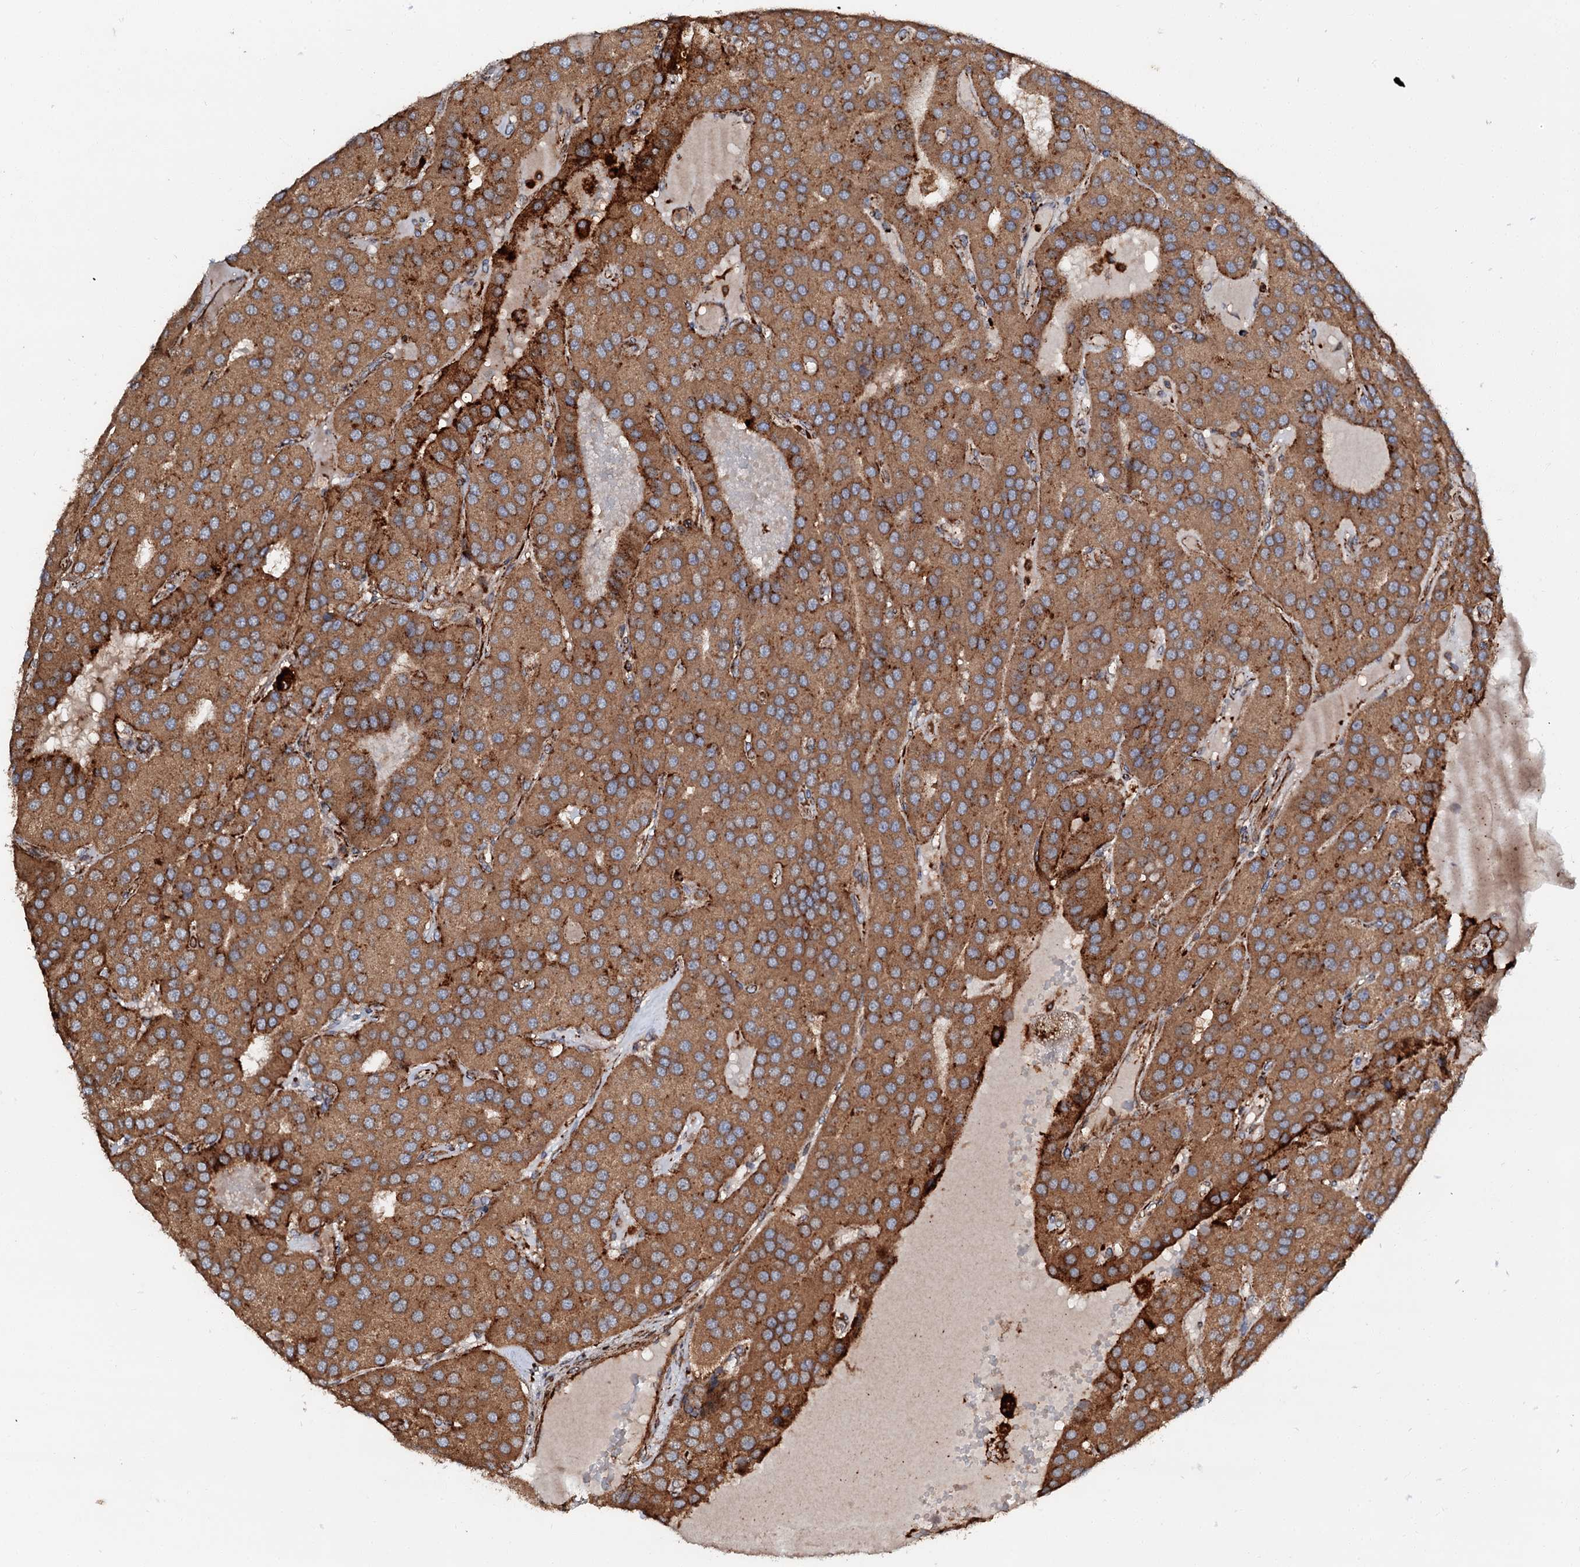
{"staining": {"intensity": "moderate", "quantity": ">75%", "location": "cytoplasmic/membranous"}, "tissue": "parathyroid gland", "cell_type": "Glandular cells", "image_type": "normal", "snomed": [{"axis": "morphology", "description": "Normal tissue, NOS"}, {"axis": "morphology", "description": "Adenoma, NOS"}, {"axis": "topography", "description": "Parathyroid gland"}], "caption": "Immunohistochemical staining of unremarkable parathyroid gland displays >75% levels of moderate cytoplasmic/membranous protein expression in about >75% of glandular cells.", "gene": "WDR73", "patient": {"sex": "female", "age": 86}}